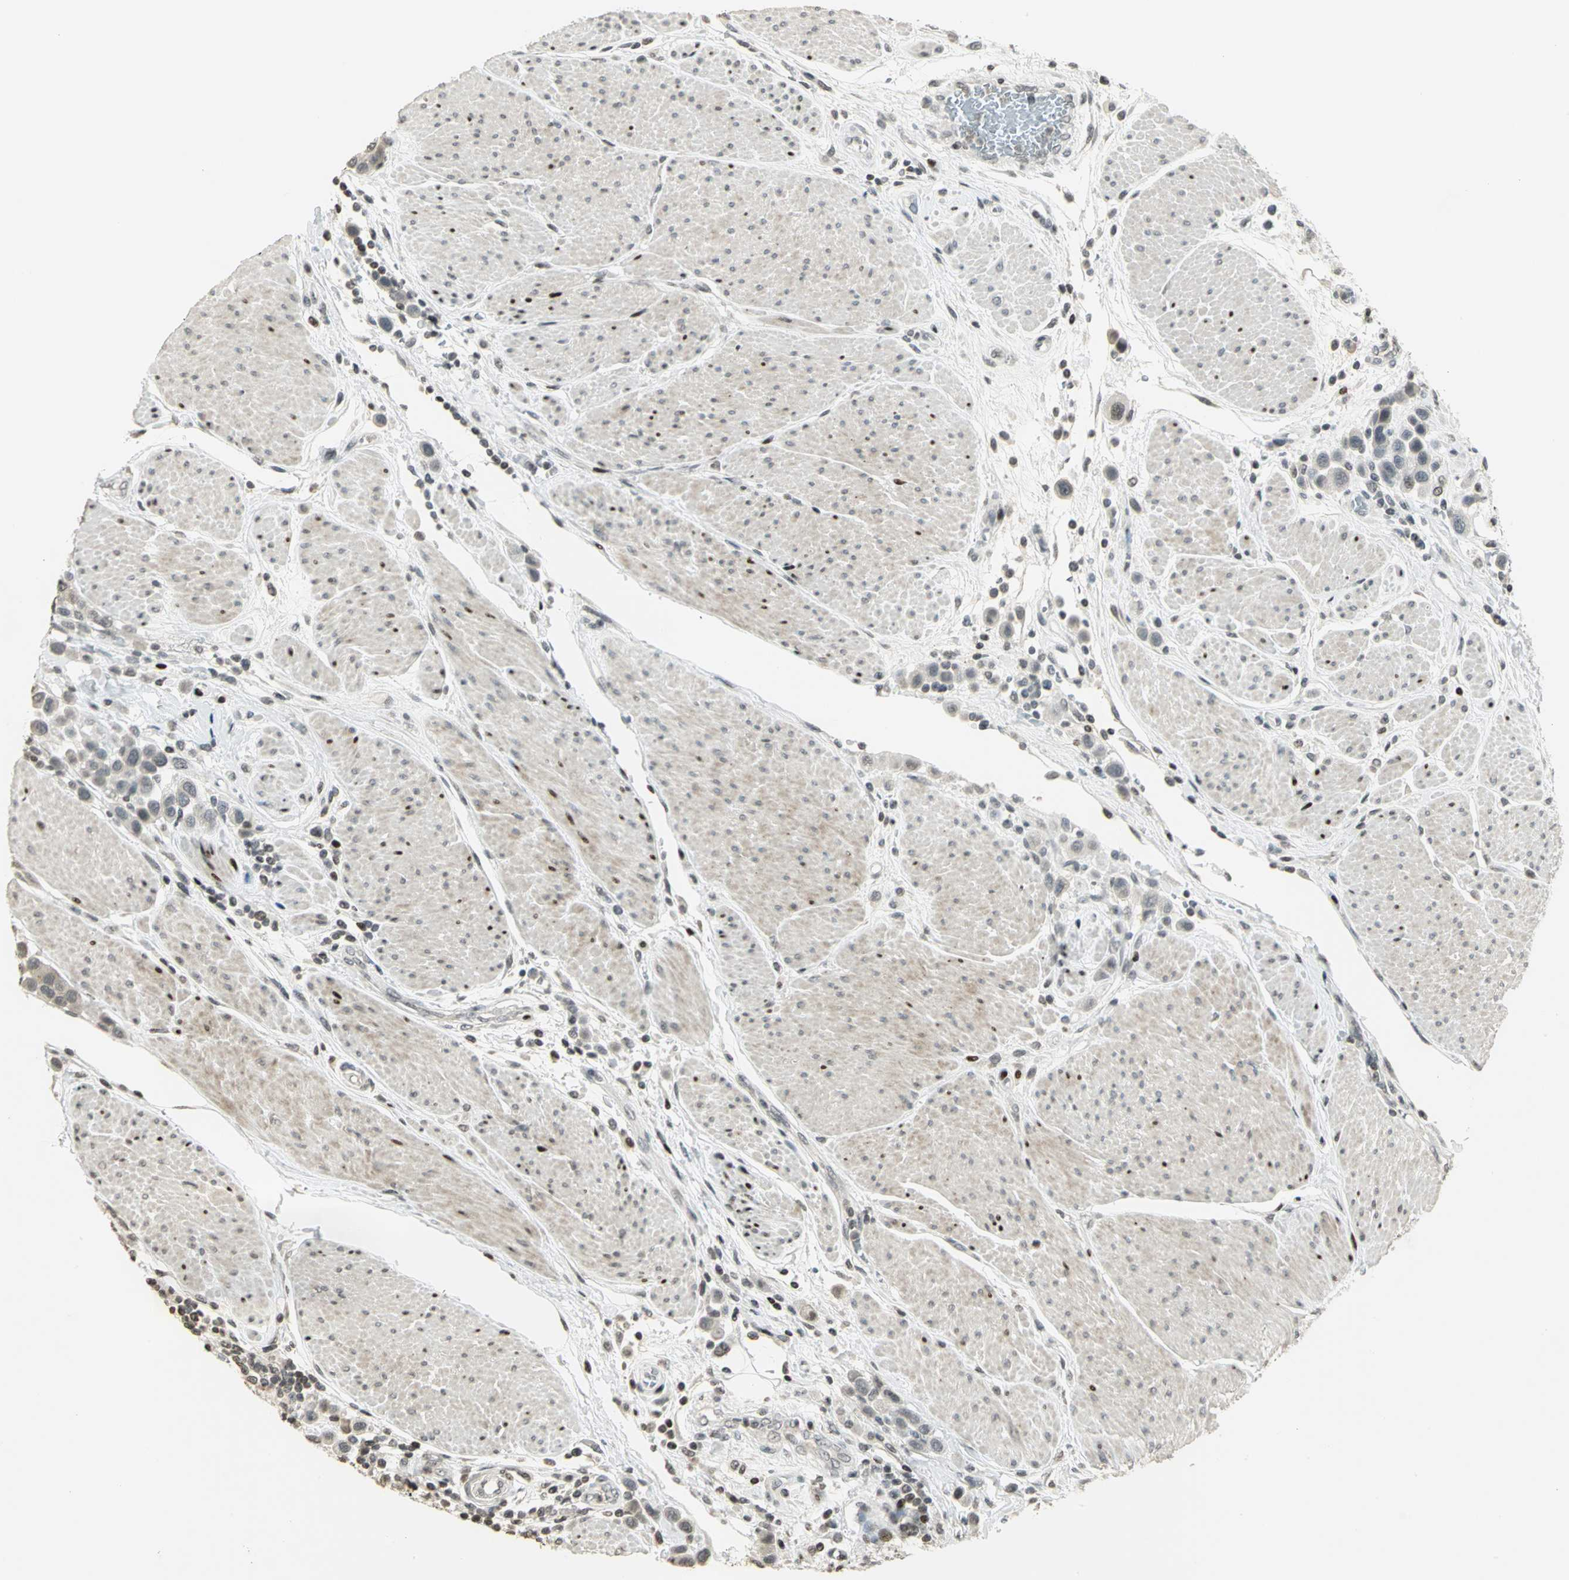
{"staining": {"intensity": "weak", "quantity": "<25%", "location": "nuclear"}, "tissue": "urothelial cancer", "cell_type": "Tumor cells", "image_type": "cancer", "snomed": [{"axis": "morphology", "description": "Urothelial carcinoma, High grade"}, {"axis": "topography", "description": "Urinary bladder"}], "caption": "Tumor cells are negative for brown protein staining in urothelial carcinoma (high-grade).", "gene": "KDM1A", "patient": {"sex": "male", "age": 50}}